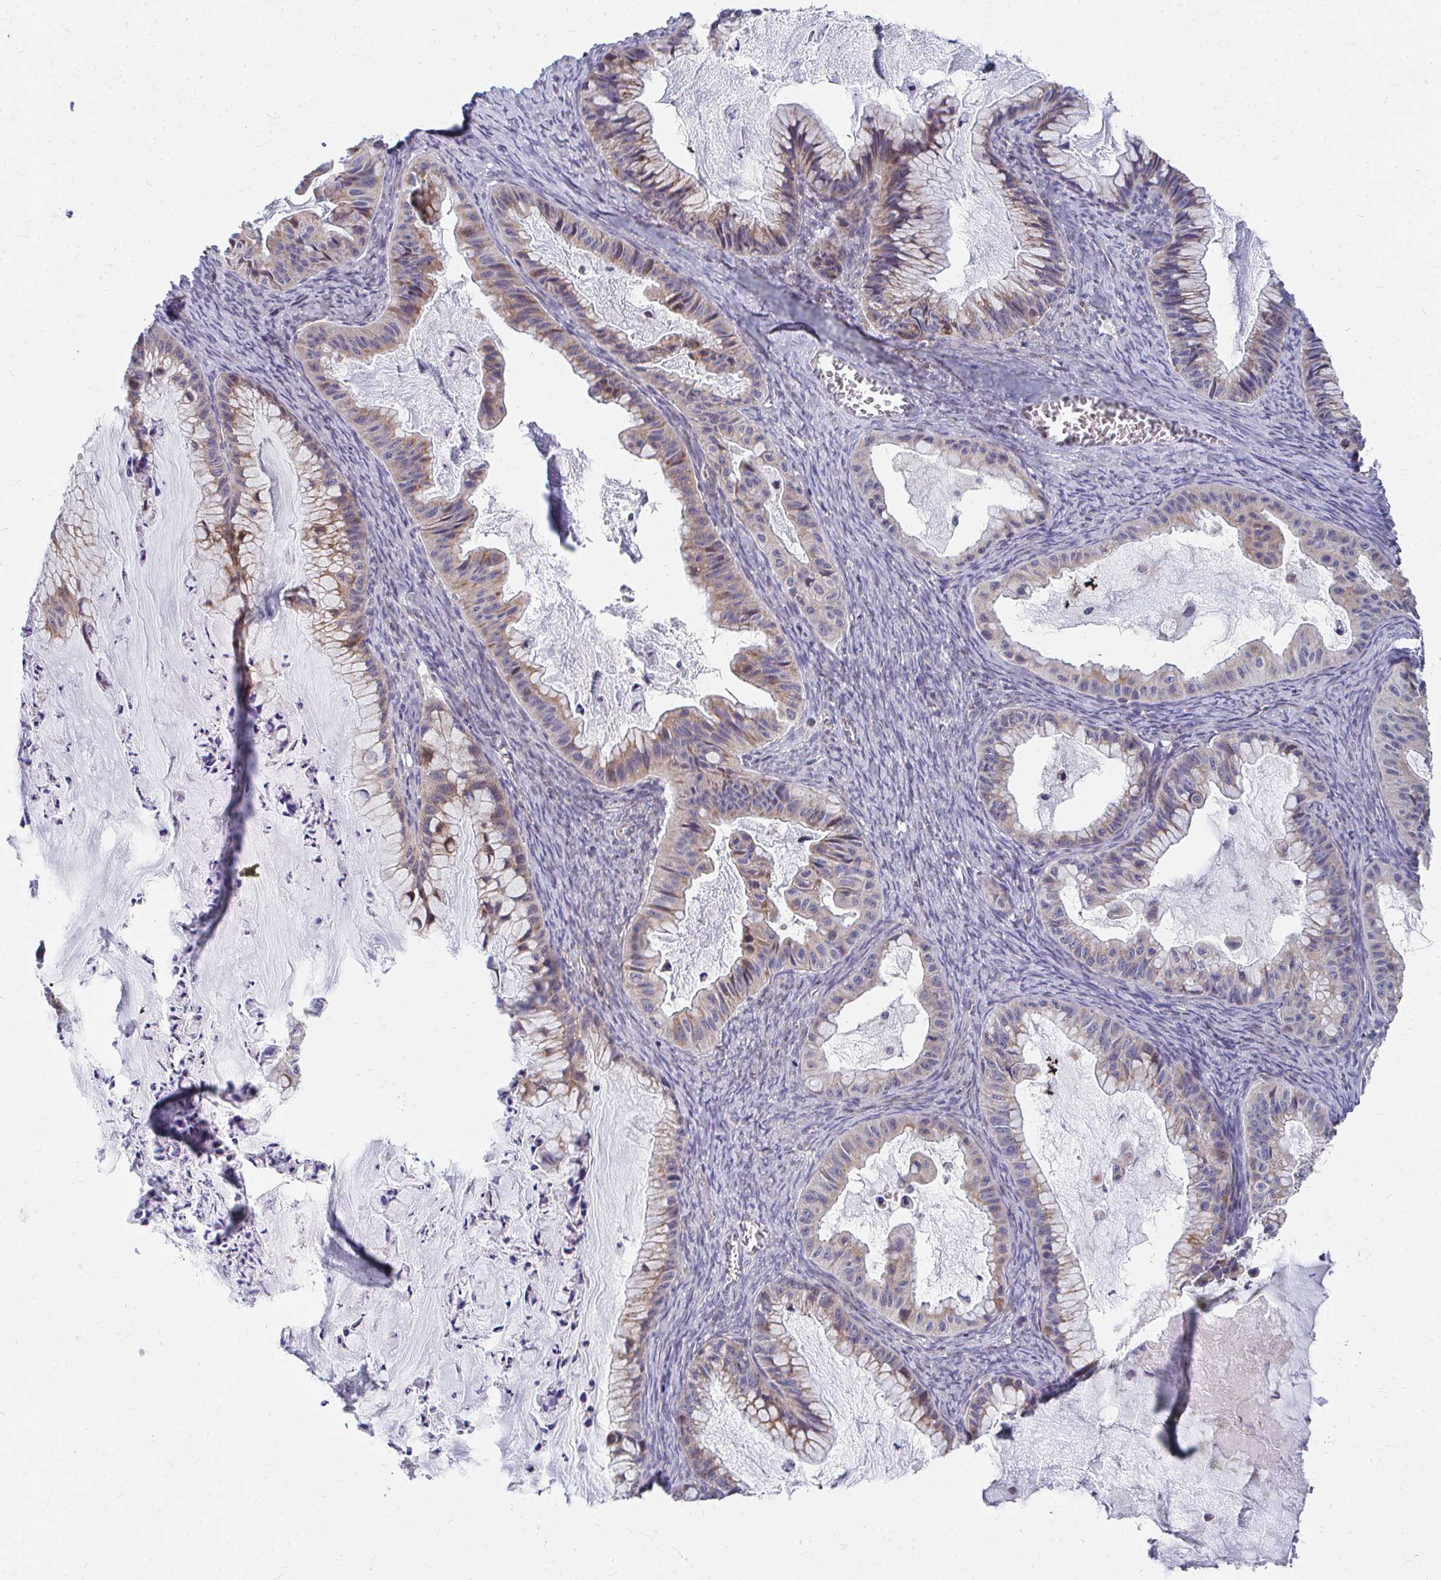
{"staining": {"intensity": "moderate", "quantity": "25%-75%", "location": "cytoplasmic/membranous"}, "tissue": "ovarian cancer", "cell_type": "Tumor cells", "image_type": "cancer", "snomed": [{"axis": "morphology", "description": "Cystadenocarcinoma, mucinous, NOS"}, {"axis": "topography", "description": "Ovary"}], "caption": "Mucinous cystadenocarcinoma (ovarian) was stained to show a protein in brown. There is medium levels of moderate cytoplasmic/membranous expression in approximately 25%-75% of tumor cells.", "gene": "PEX3", "patient": {"sex": "female", "age": 72}}